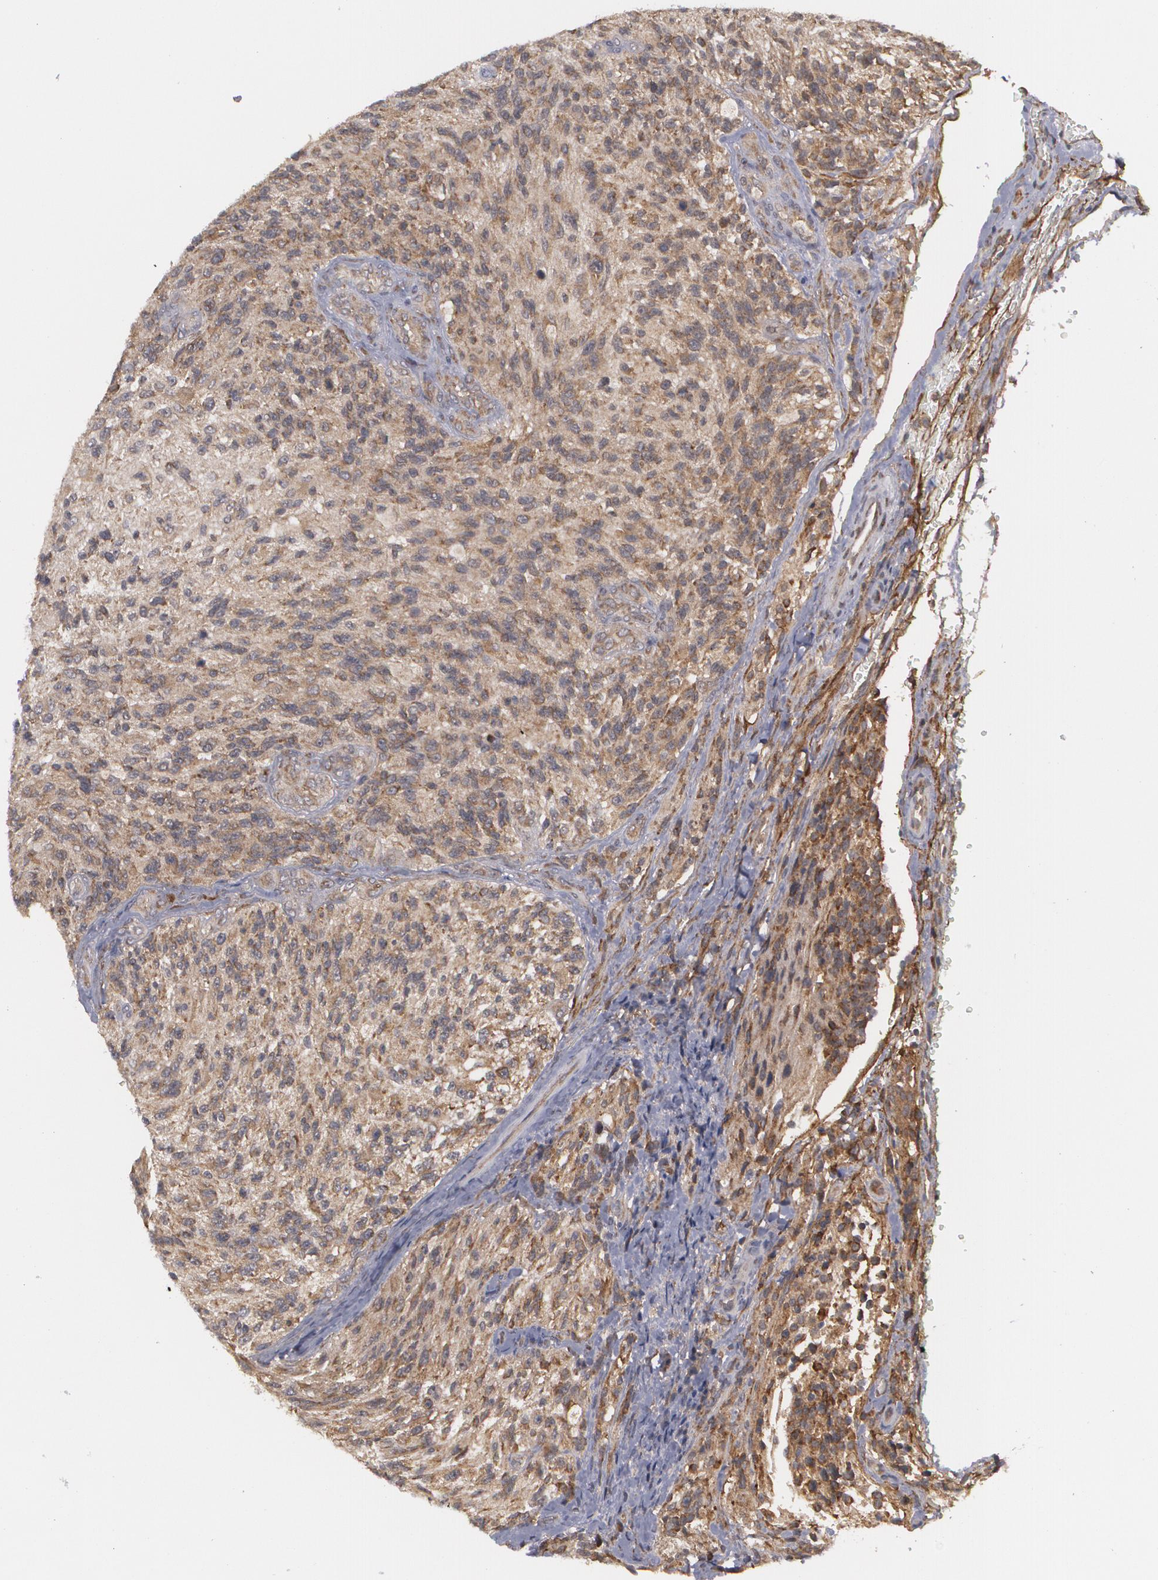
{"staining": {"intensity": "weak", "quantity": ">75%", "location": "cytoplasmic/membranous"}, "tissue": "glioma", "cell_type": "Tumor cells", "image_type": "cancer", "snomed": [{"axis": "morphology", "description": "Normal tissue, NOS"}, {"axis": "morphology", "description": "Glioma, malignant, High grade"}, {"axis": "topography", "description": "Cerebral cortex"}], "caption": "This image reveals immunohistochemistry (IHC) staining of glioma, with low weak cytoplasmic/membranous expression in about >75% of tumor cells.", "gene": "BMP6", "patient": {"sex": "male", "age": 56}}